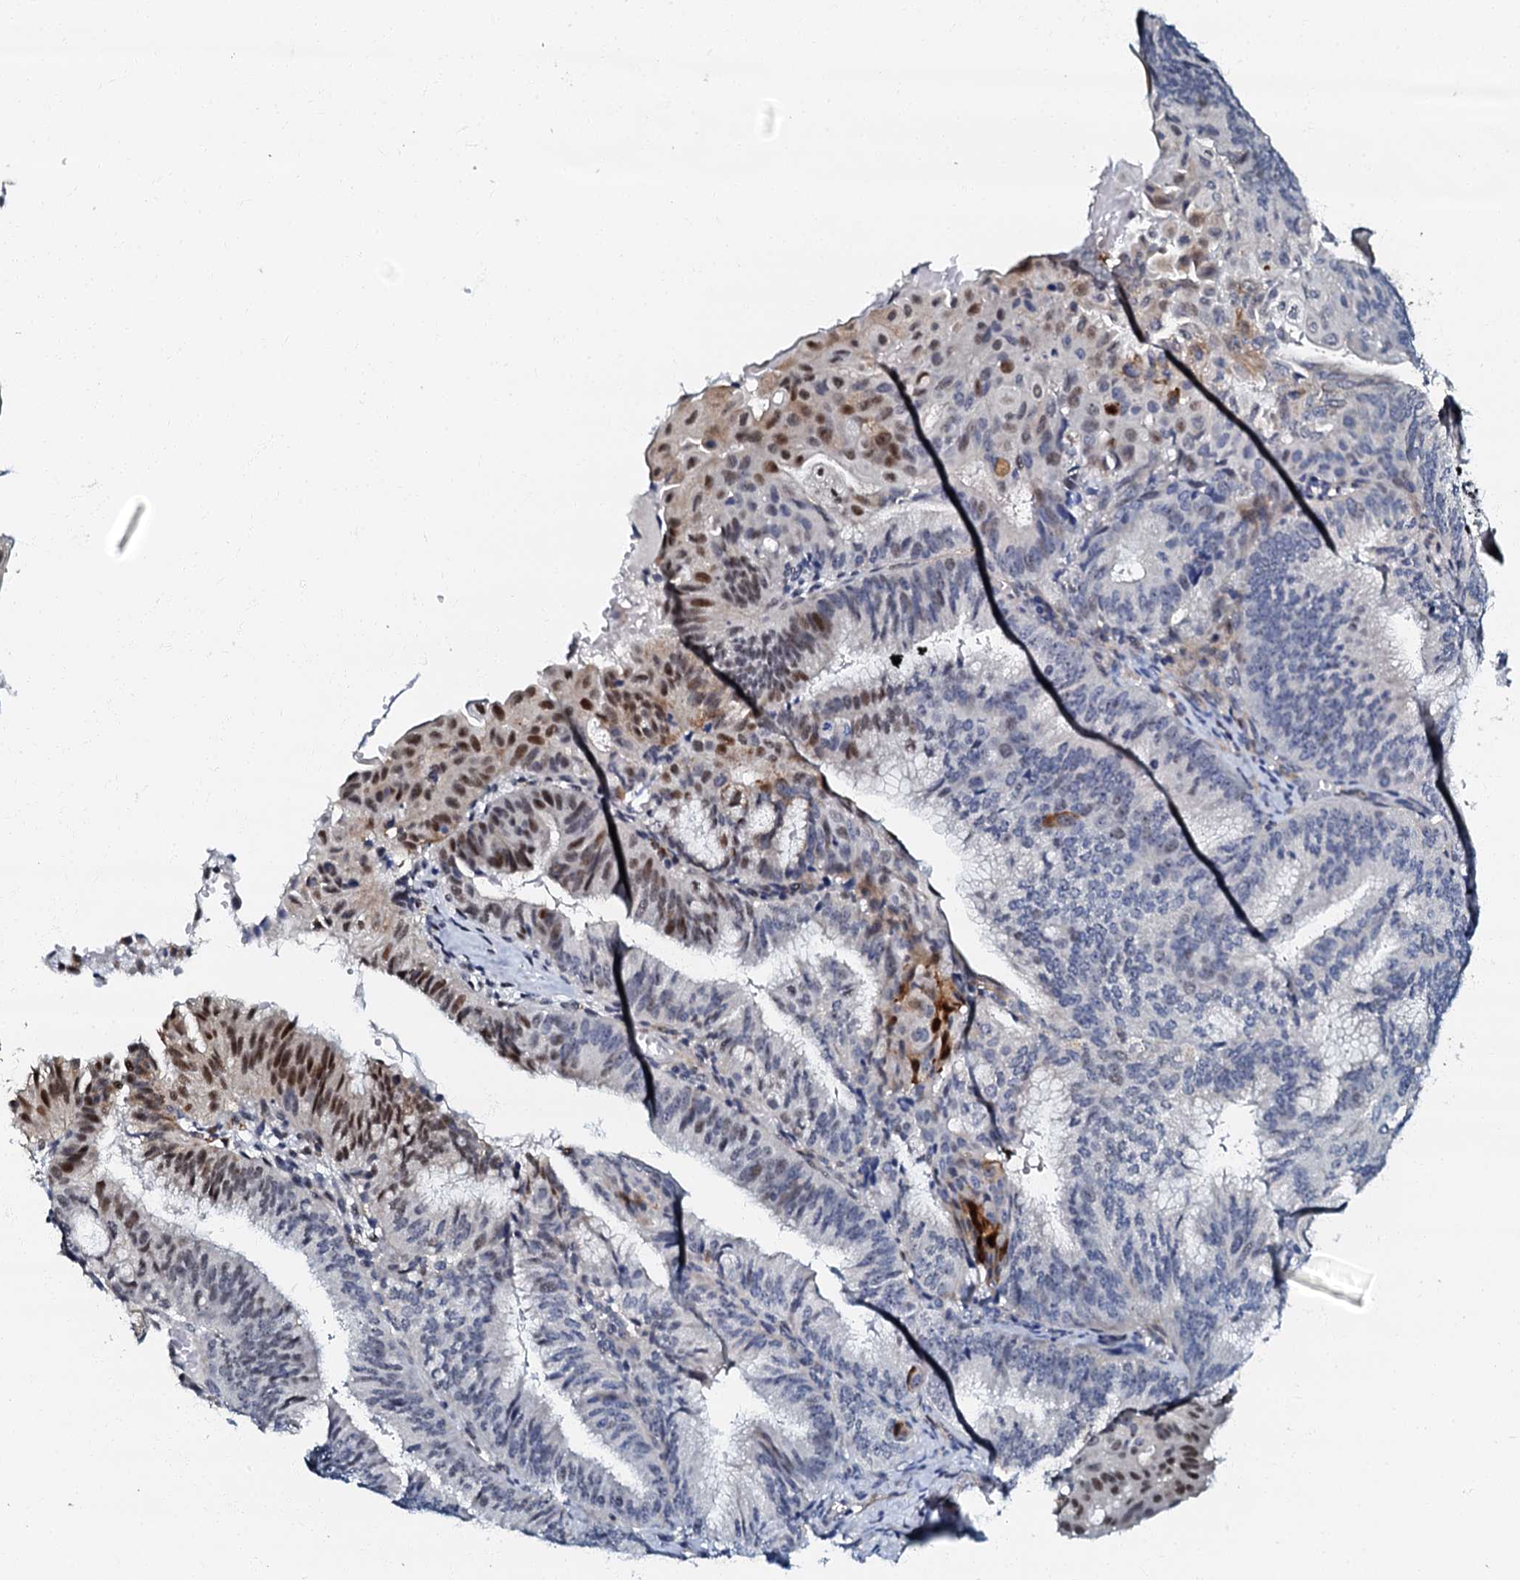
{"staining": {"intensity": "moderate", "quantity": "<25%", "location": "nuclear"}, "tissue": "endometrial cancer", "cell_type": "Tumor cells", "image_type": "cancer", "snomed": [{"axis": "morphology", "description": "Adenocarcinoma, NOS"}, {"axis": "topography", "description": "Endometrium"}], "caption": "An immunohistochemistry micrograph of tumor tissue is shown. Protein staining in brown highlights moderate nuclear positivity in endometrial cancer (adenocarcinoma) within tumor cells. Nuclei are stained in blue.", "gene": "OLAH", "patient": {"sex": "female", "age": 49}}